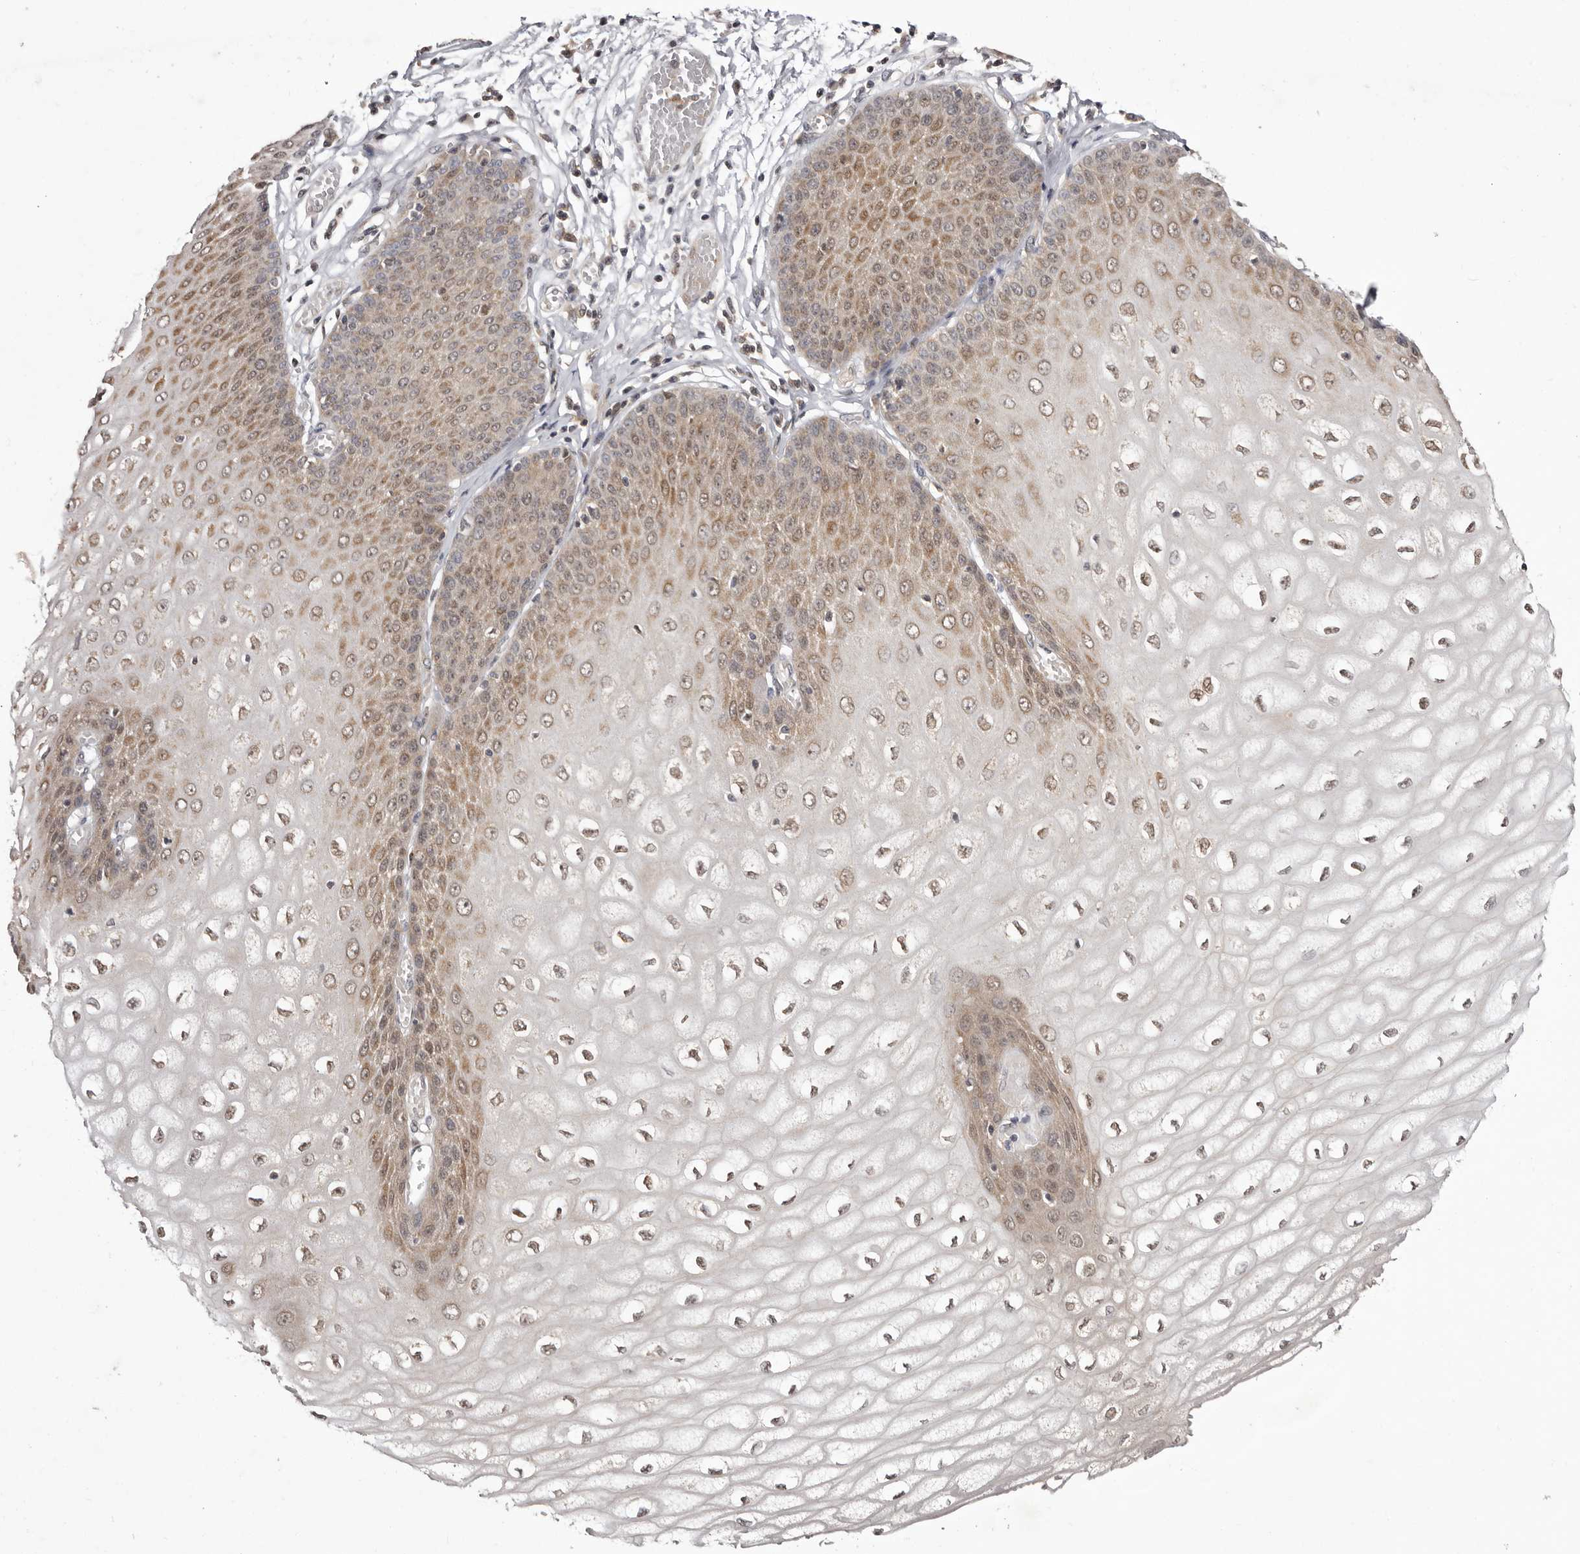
{"staining": {"intensity": "moderate", "quantity": ">75%", "location": "cytoplasmic/membranous,nuclear"}, "tissue": "esophagus", "cell_type": "Squamous epithelial cells", "image_type": "normal", "snomed": [{"axis": "morphology", "description": "Normal tissue, NOS"}, {"axis": "topography", "description": "Esophagus"}], "caption": "This is an image of IHC staining of unremarkable esophagus, which shows moderate expression in the cytoplasmic/membranous,nuclear of squamous epithelial cells.", "gene": "GLRX3", "patient": {"sex": "male", "age": 60}}